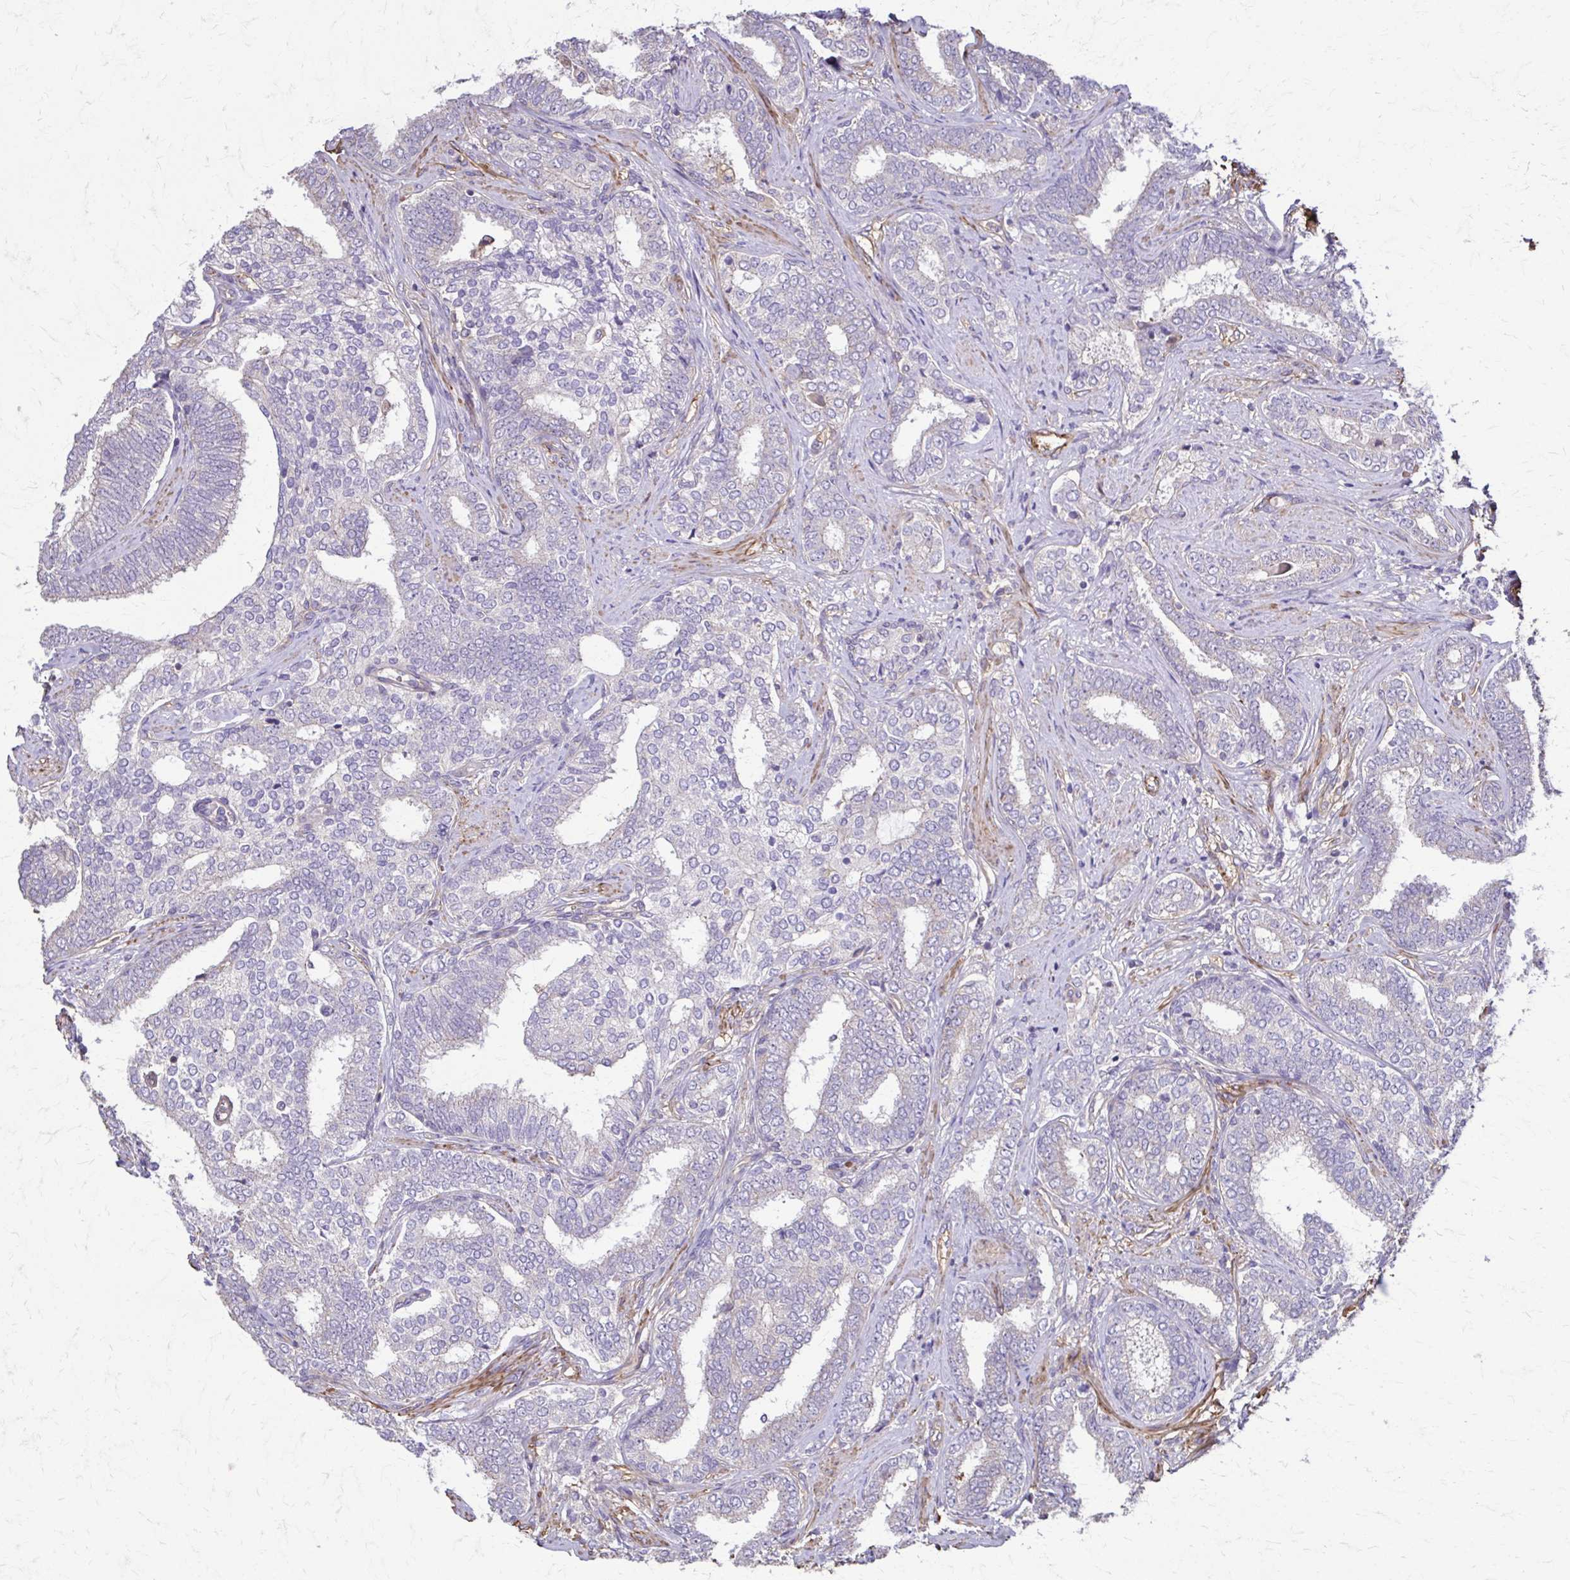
{"staining": {"intensity": "negative", "quantity": "none", "location": "none"}, "tissue": "prostate cancer", "cell_type": "Tumor cells", "image_type": "cancer", "snomed": [{"axis": "morphology", "description": "Adenocarcinoma, High grade"}, {"axis": "topography", "description": "Prostate"}], "caption": "Immunohistochemical staining of prostate adenocarcinoma (high-grade) shows no significant expression in tumor cells. Nuclei are stained in blue.", "gene": "DSP", "patient": {"sex": "male", "age": 72}}